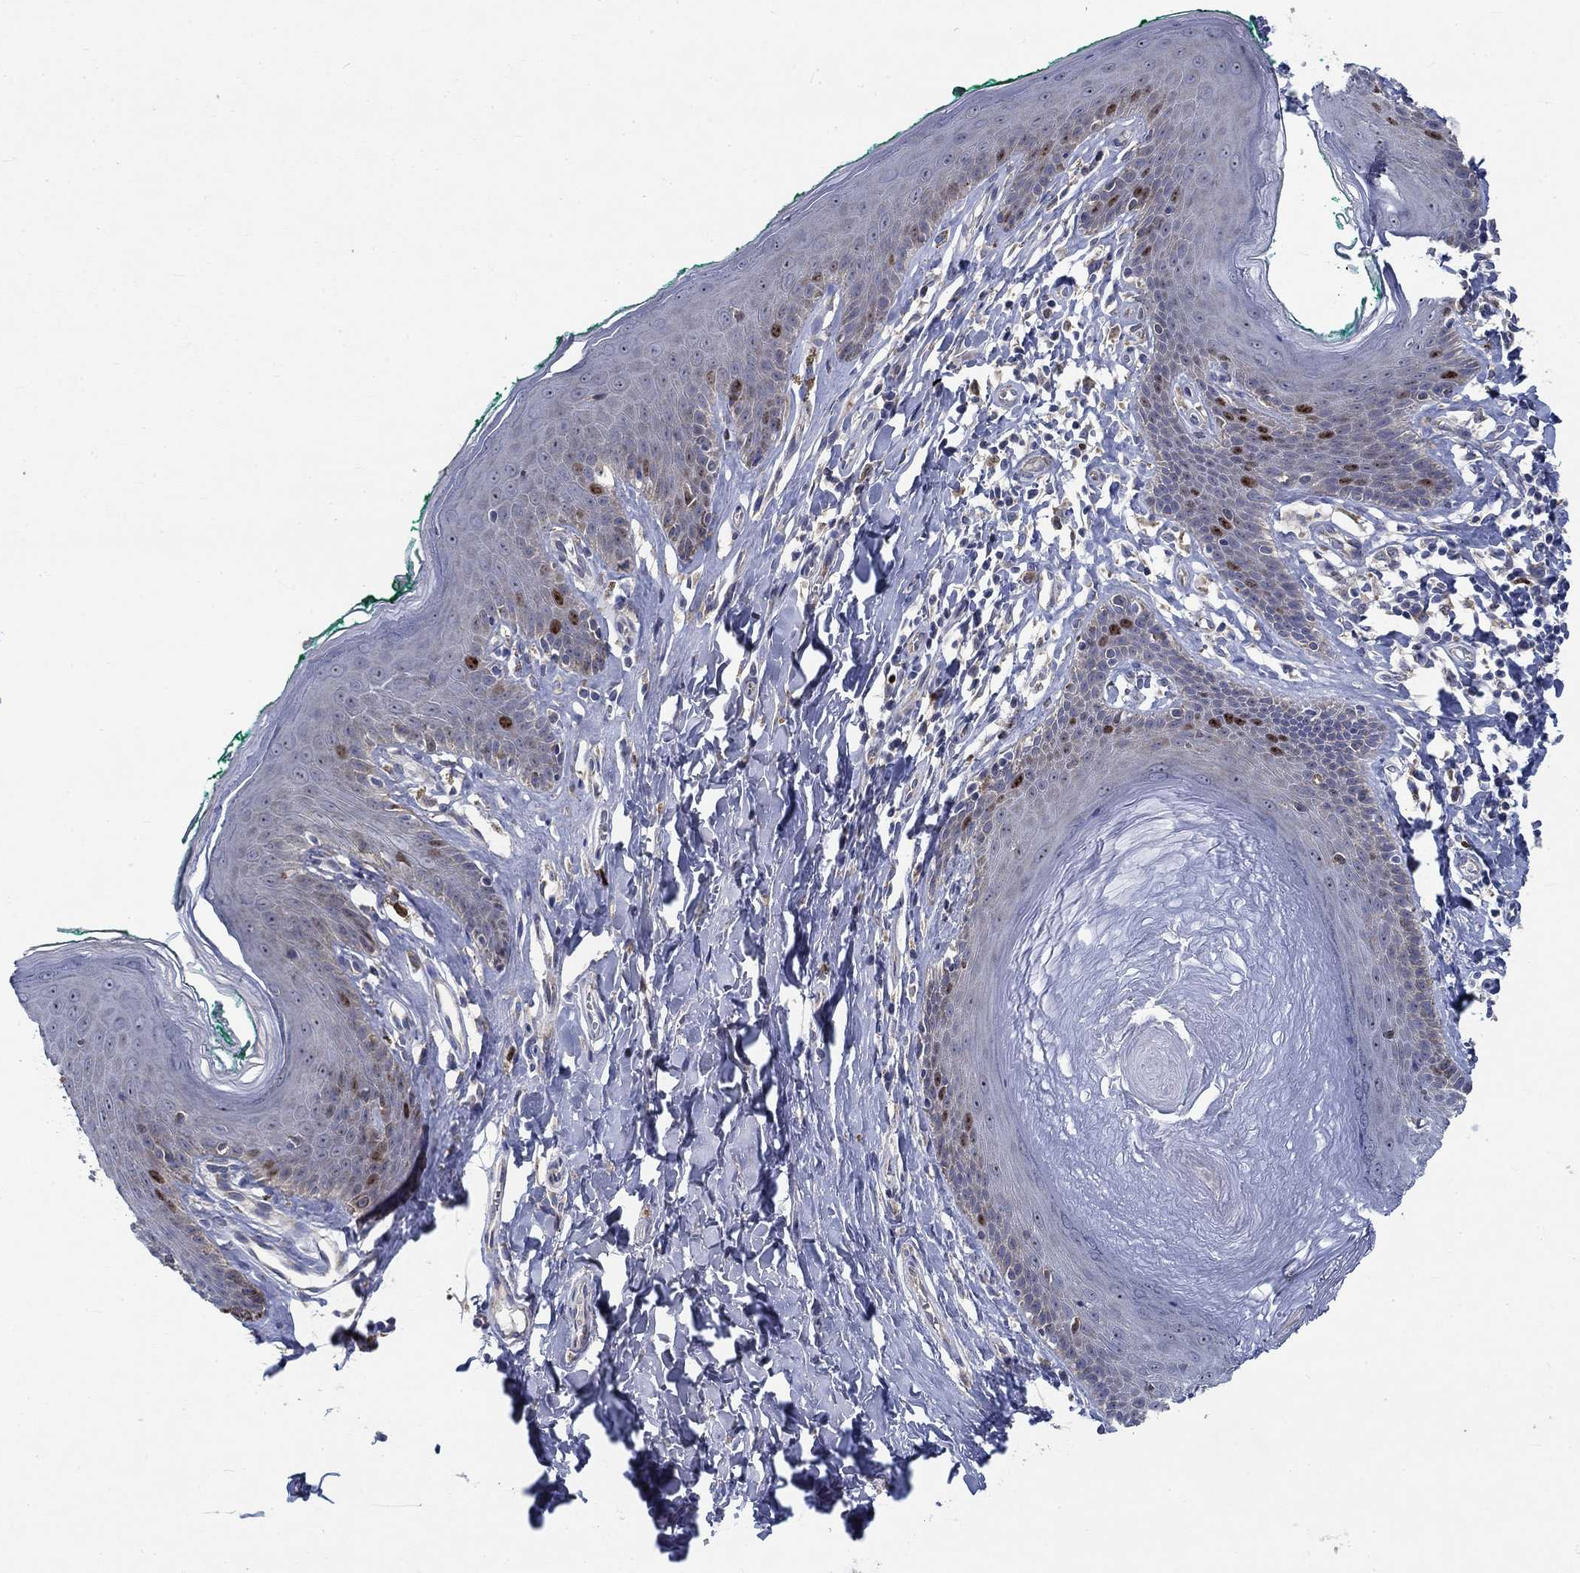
{"staining": {"intensity": "moderate", "quantity": "<25%", "location": "nuclear"}, "tissue": "skin", "cell_type": "Epidermal cells", "image_type": "normal", "snomed": [{"axis": "morphology", "description": "Normal tissue, NOS"}, {"axis": "topography", "description": "Vulva"}], "caption": "DAB immunohistochemical staining of normal human skin displays moderate nuclear protein staining in approximately <25% of epidermal cells.", "gene": "MMP24", "patient": {"sex": "female", "age": 66}}